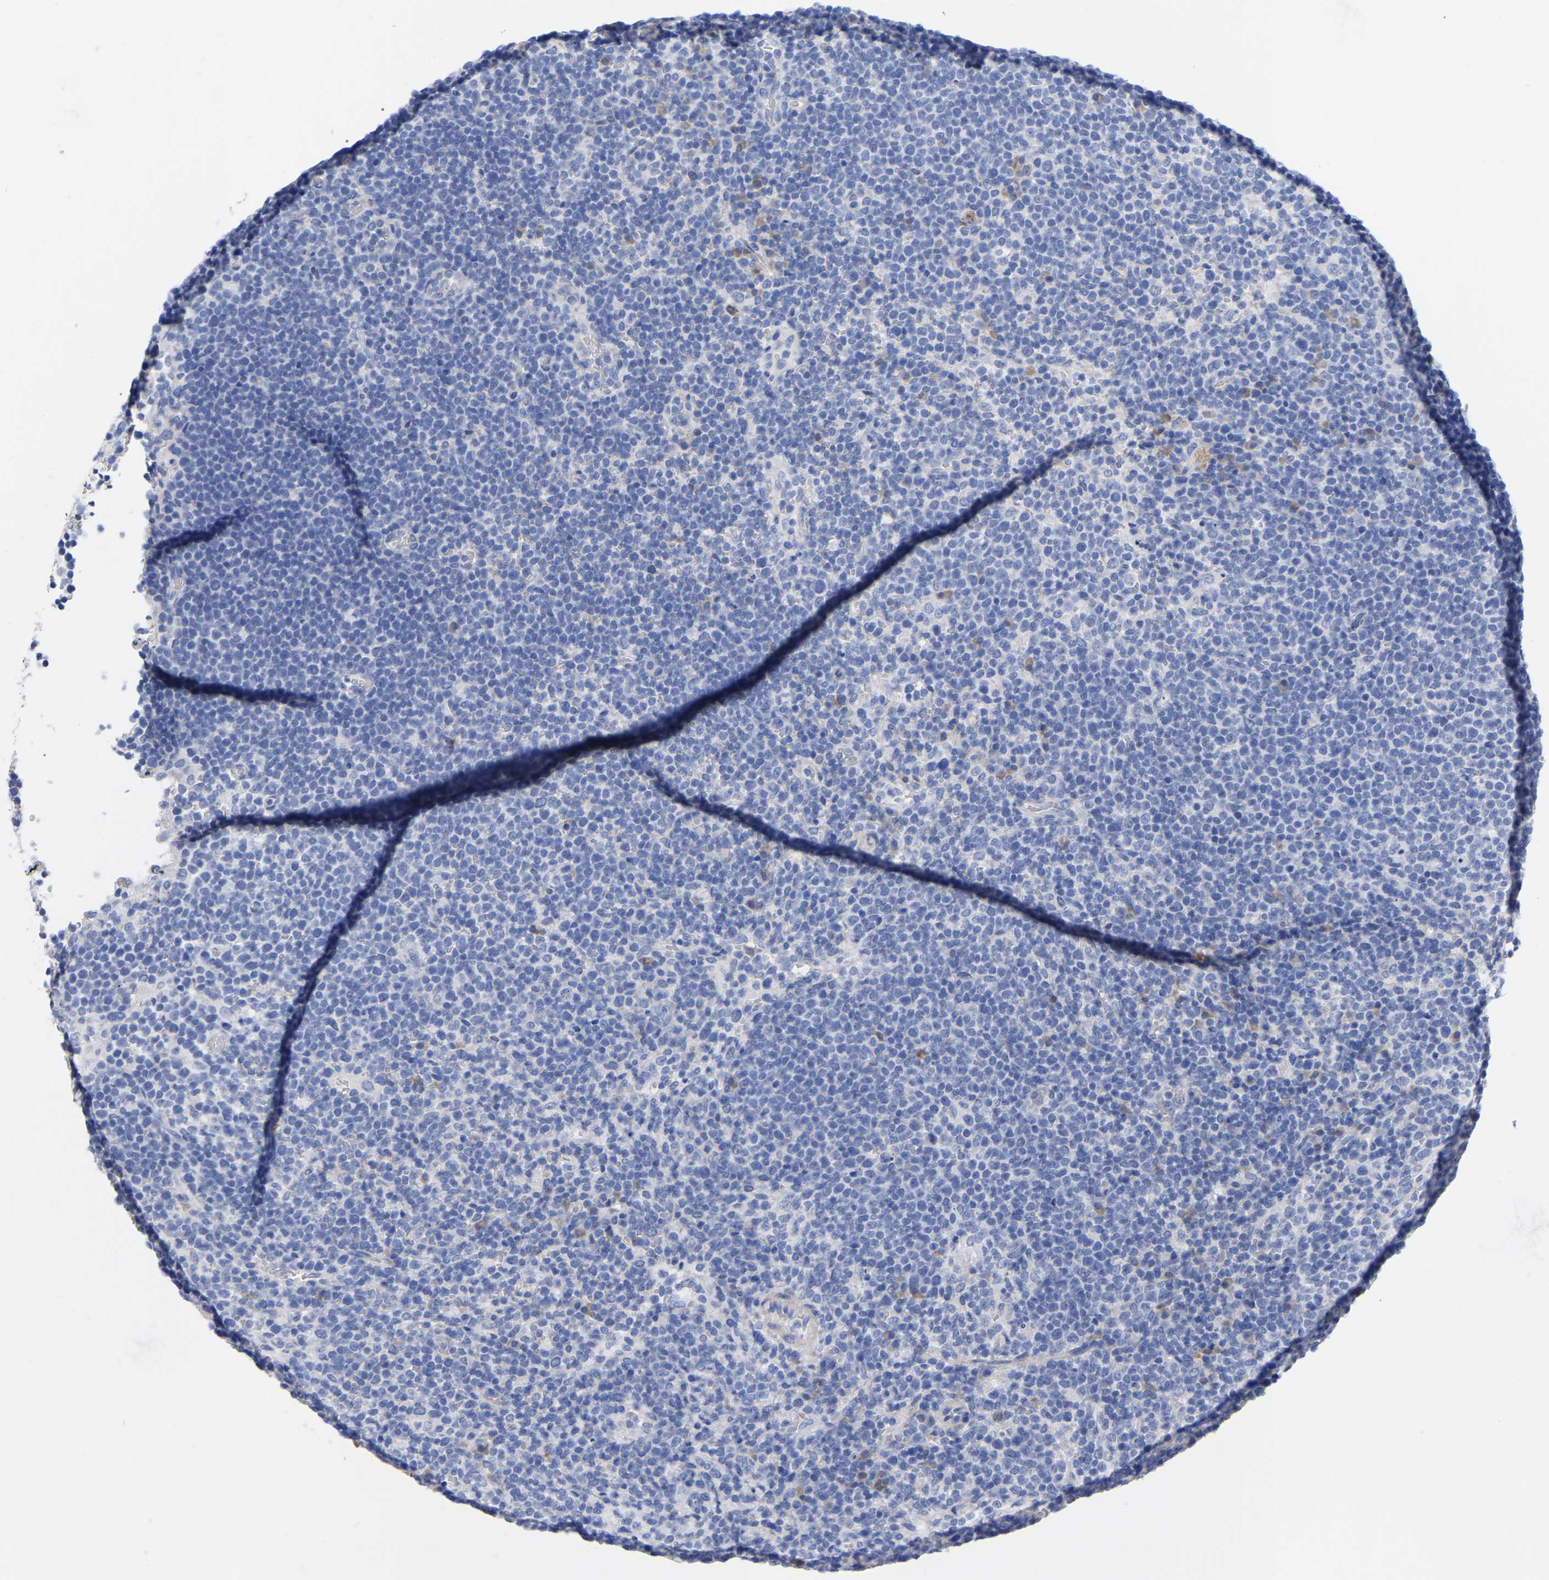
{"staining": {"intensity": "negative", "quantity": "none", "location": "none"}, "tissue": "lymphoma", "cell_type": "Tumor cells", "image_type": "cancer", "snomed": [{"axis": "morphology", "description": "Malignant lymphoma, non-Hodgkin's type, High grade"}, {"axis": "topography", "description": "Lymph node"}], "caption": "Tumor cells show no significant protein expression in malignant lymphoma, non-Hodgkin's type (high-grade). The staining is performed using DAB (3,3'-diaminobenzidine) brown chromogen with nuclei counter-stained in using hematoxylin.", "gene": "GDF3", "patient": {"sex": "male", "age": 61}}